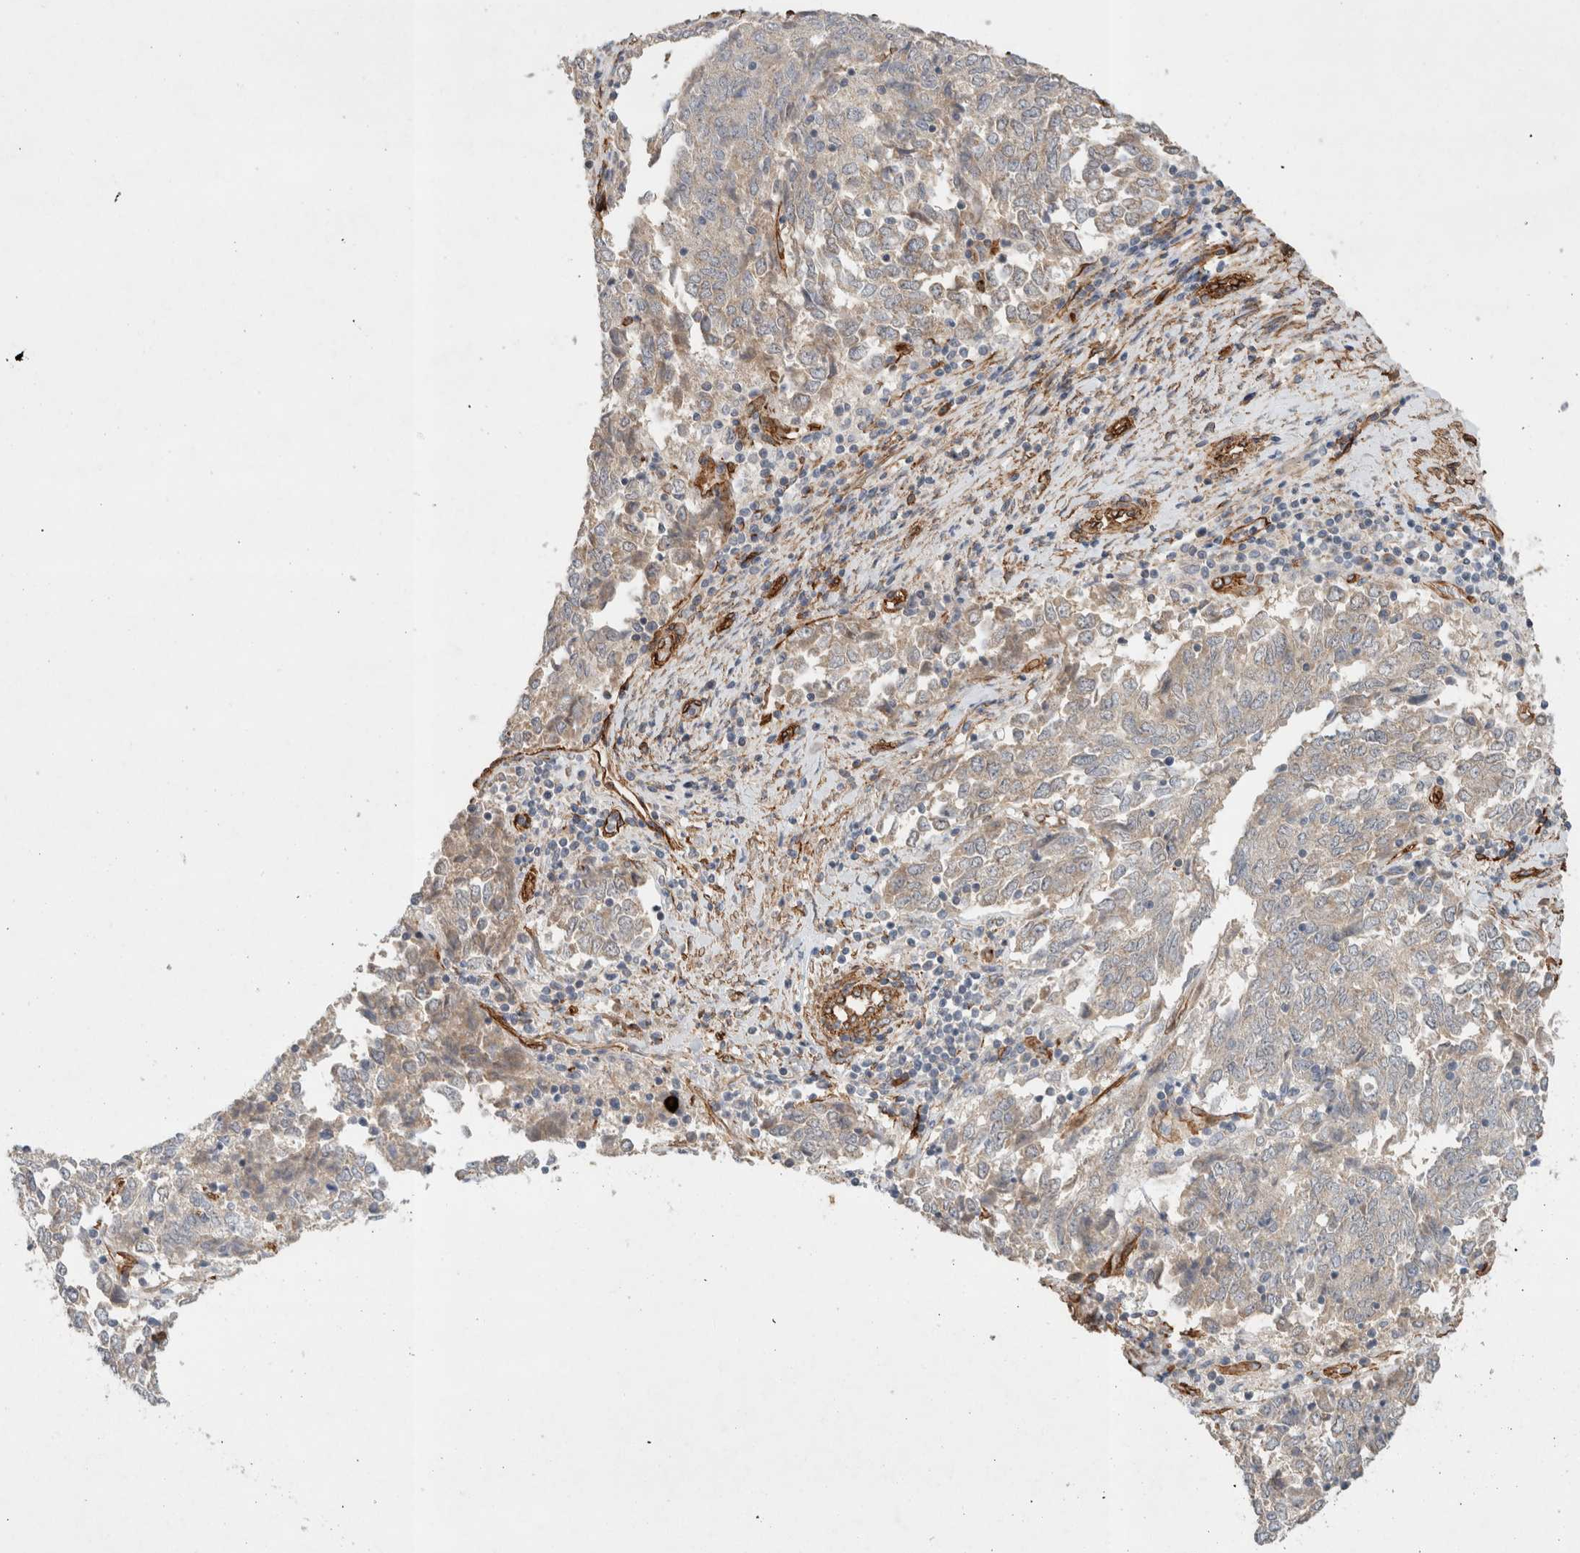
{"staining": {"intensity": "negative", "quantity": "none", "location": "none"}, "tissue": "endometrial cancer", "cell_type": "Tumor cells", "image_type": "cancer", "snomed": [{"axis": "morphology", "description": "Adenocarcinoma, NOS"}, {"axis": "topography", "description": "Endometrium"}], "caption": "A high-resolution histopathology image shows immunohistochemistry staining of adenocarcinoma (endometrial), which reveals no significant staining in tumor cells.", "gene": "JMJD4", "patient": {"sex": "female", "age": 80}}